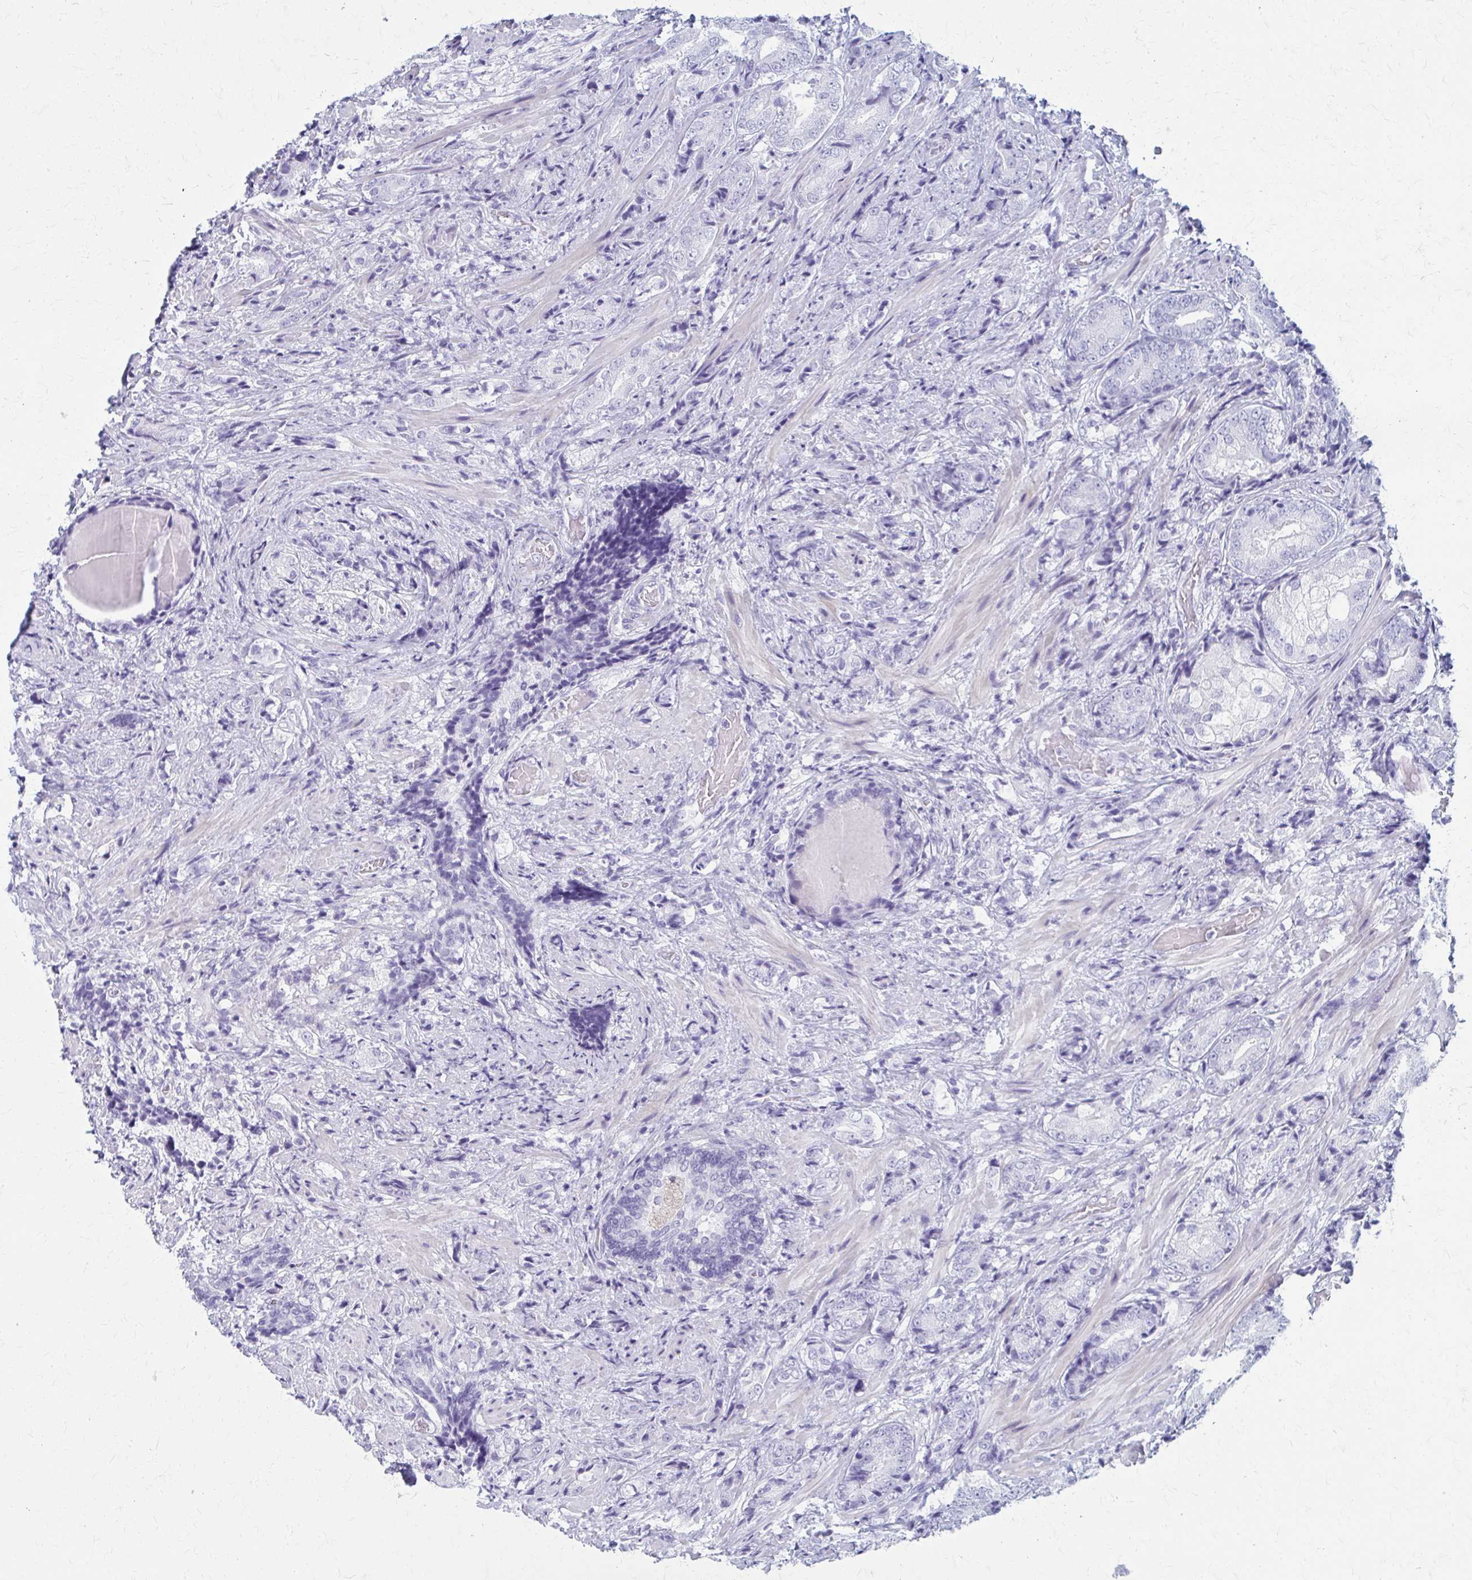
{"staining": {"intensity": "negative", "quantity": "none", "location": "none"}, "tissue": "prostate cancer", "cell_type": "Tumor cells", "image_type": "cancer", "snomed": [{"axis": "morphology", "description": "Adenocarcinoma, High grade"}, {"axis": "topography", "description": "Prostate"}], "caption": "Immunohistochemistry micrograph of neoplastic tissue: human adenocarcinoma (high-grade) (prostate) stained with DAB (3,3'-diaminobenzidine) shows no significant protein positivity in tumor cells.", "gene": "CELF5", "patient": {"sex": "male", "age": 62}}